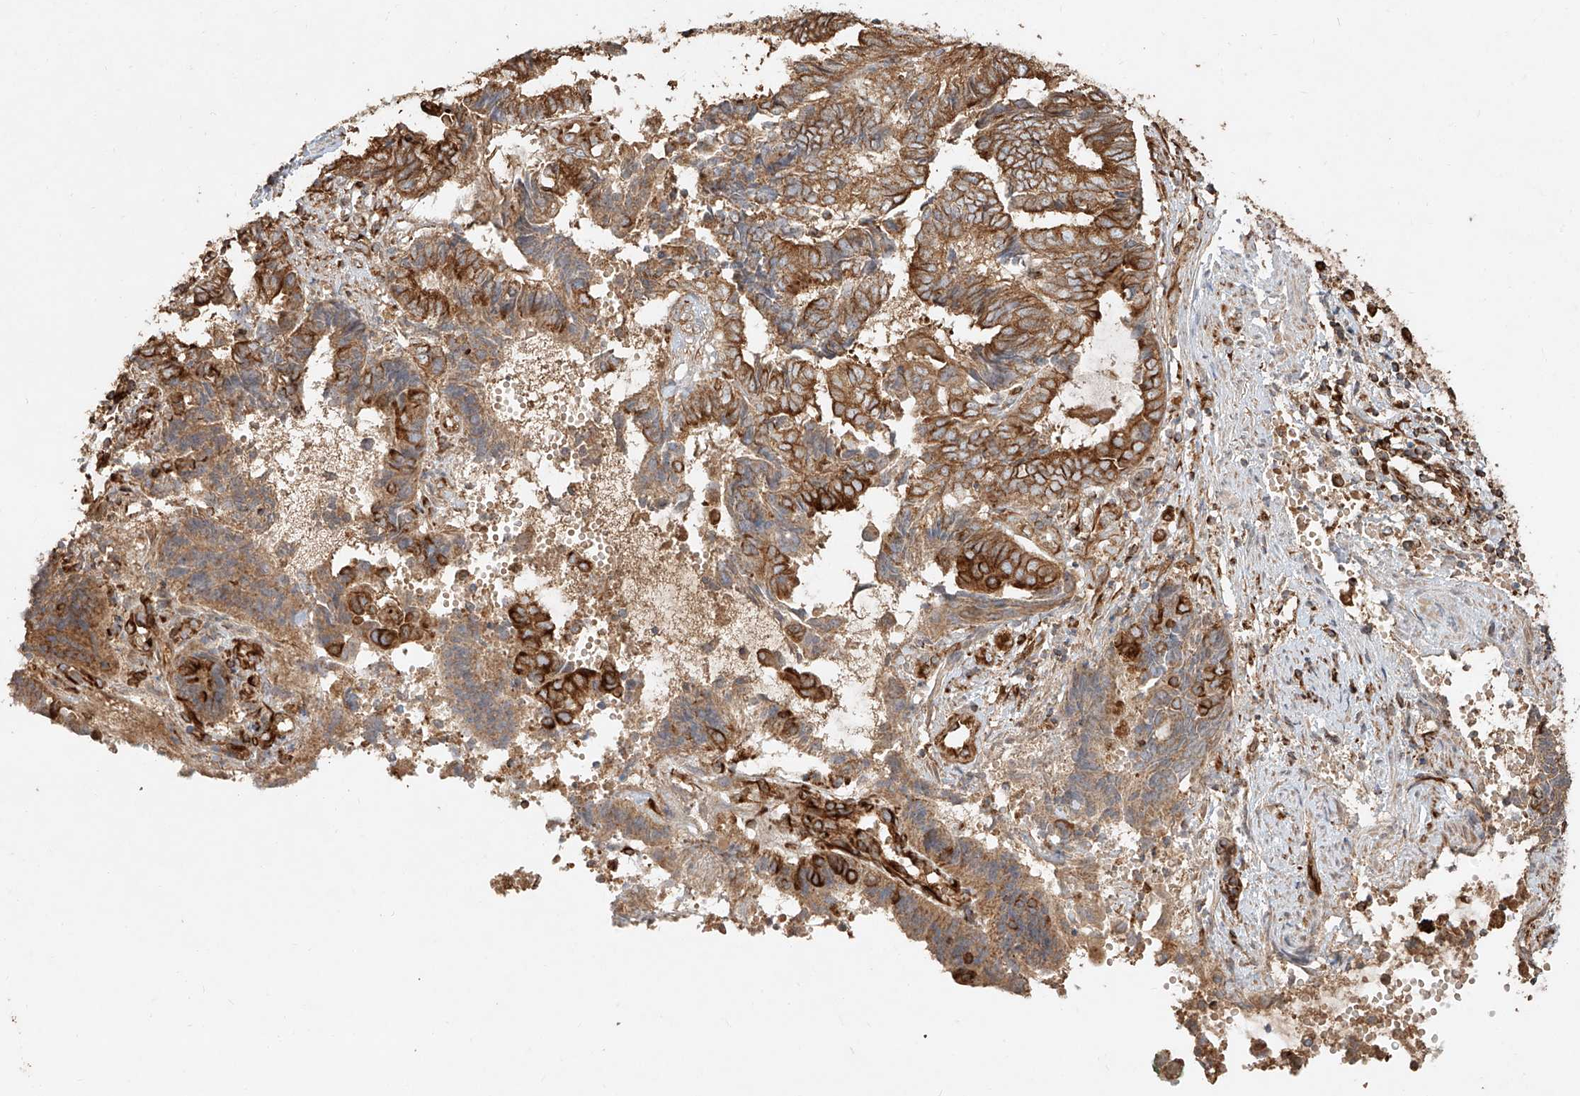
{"staining": {"intensity": "strong", "quantity": "25%-75%", "location": "cytoplasmic/membranous"}, "tissue": "endometrial cancer", "cell_type": "Tumor cells", "image_type": "cancer", "snomed": [{"axis": "morphology", "description": "Adenocarcinoma, NOS"}, {"axis": "topography", "description": "Uterus"}, {"axis": "topography", "description": "Endometrium"}], "caption": "Immunohistochemical staining of endometrial cancer (adenocarcinoma) exhibits high levels of strong cytoplasmic/membranous protein expression in approximately 25%-75% of tumor cells. (Brightfield microscopy of DAB IHC at high magnification).", "gene": "EFNB1", "patient": {"sex": "female", "age": 70}}